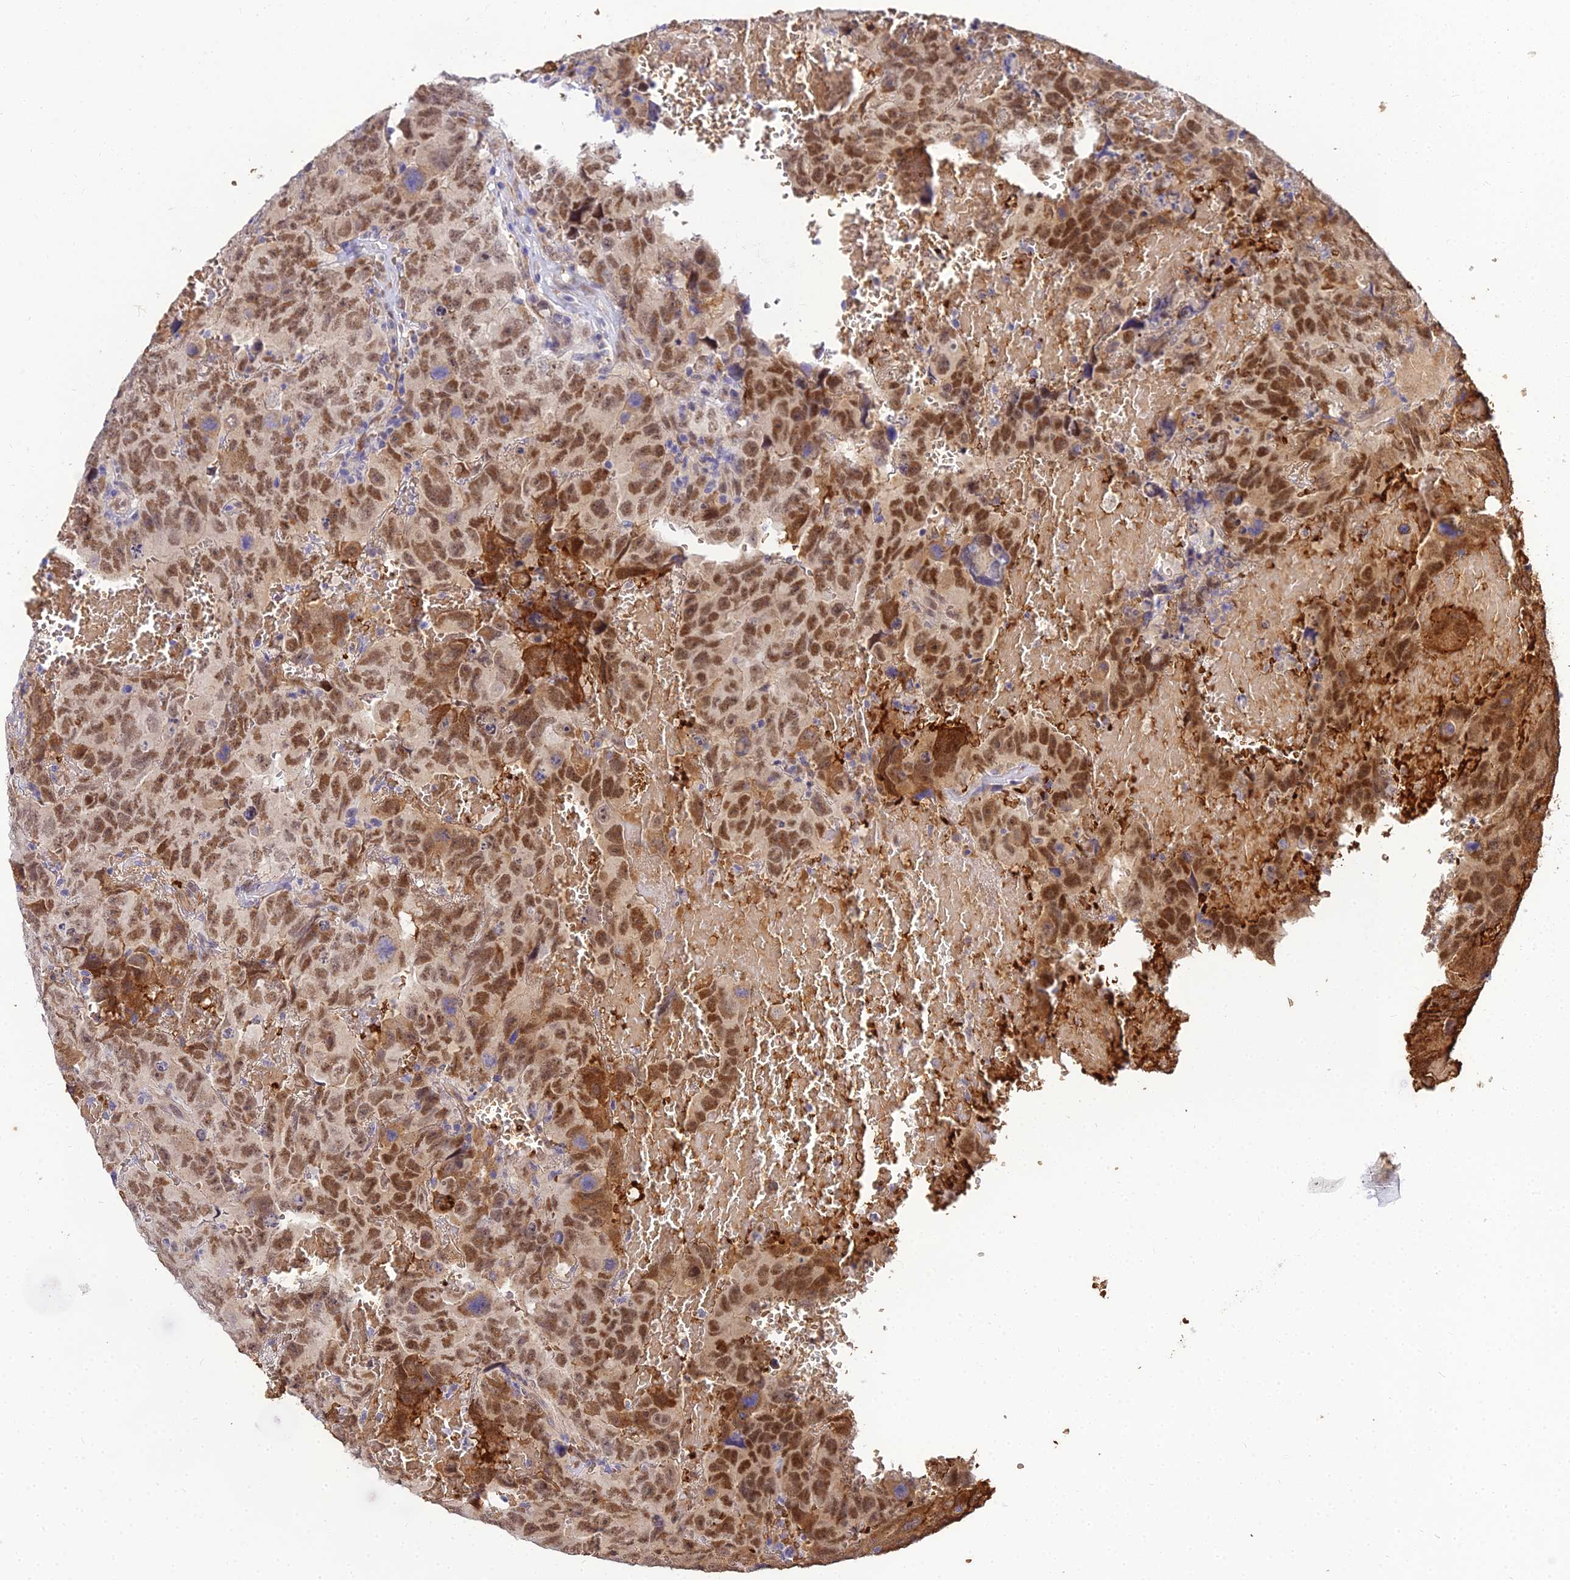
{"staining": {"intensity": "moderate", "quantity": ">75%", "location": "nuclear"}, "tissue": "testis cancer", "cell_type": "Tumor cells", "image_type": "cancer", "snomed": [{"axis": "morphology", "description": "Carcinoma, Embryonal, NOS"}, {"axis": "topography", "description": "Testis"}], "caption": "The histopathology image exhibits staining of testis cancer, revealing moderate nuclear protein staining (brown color) within tumor cells. (DAB = brown stain, brightfield microscopy at high magnification).", "gene": "BCL9", "patient": {"sex": "male", "age": 45}}